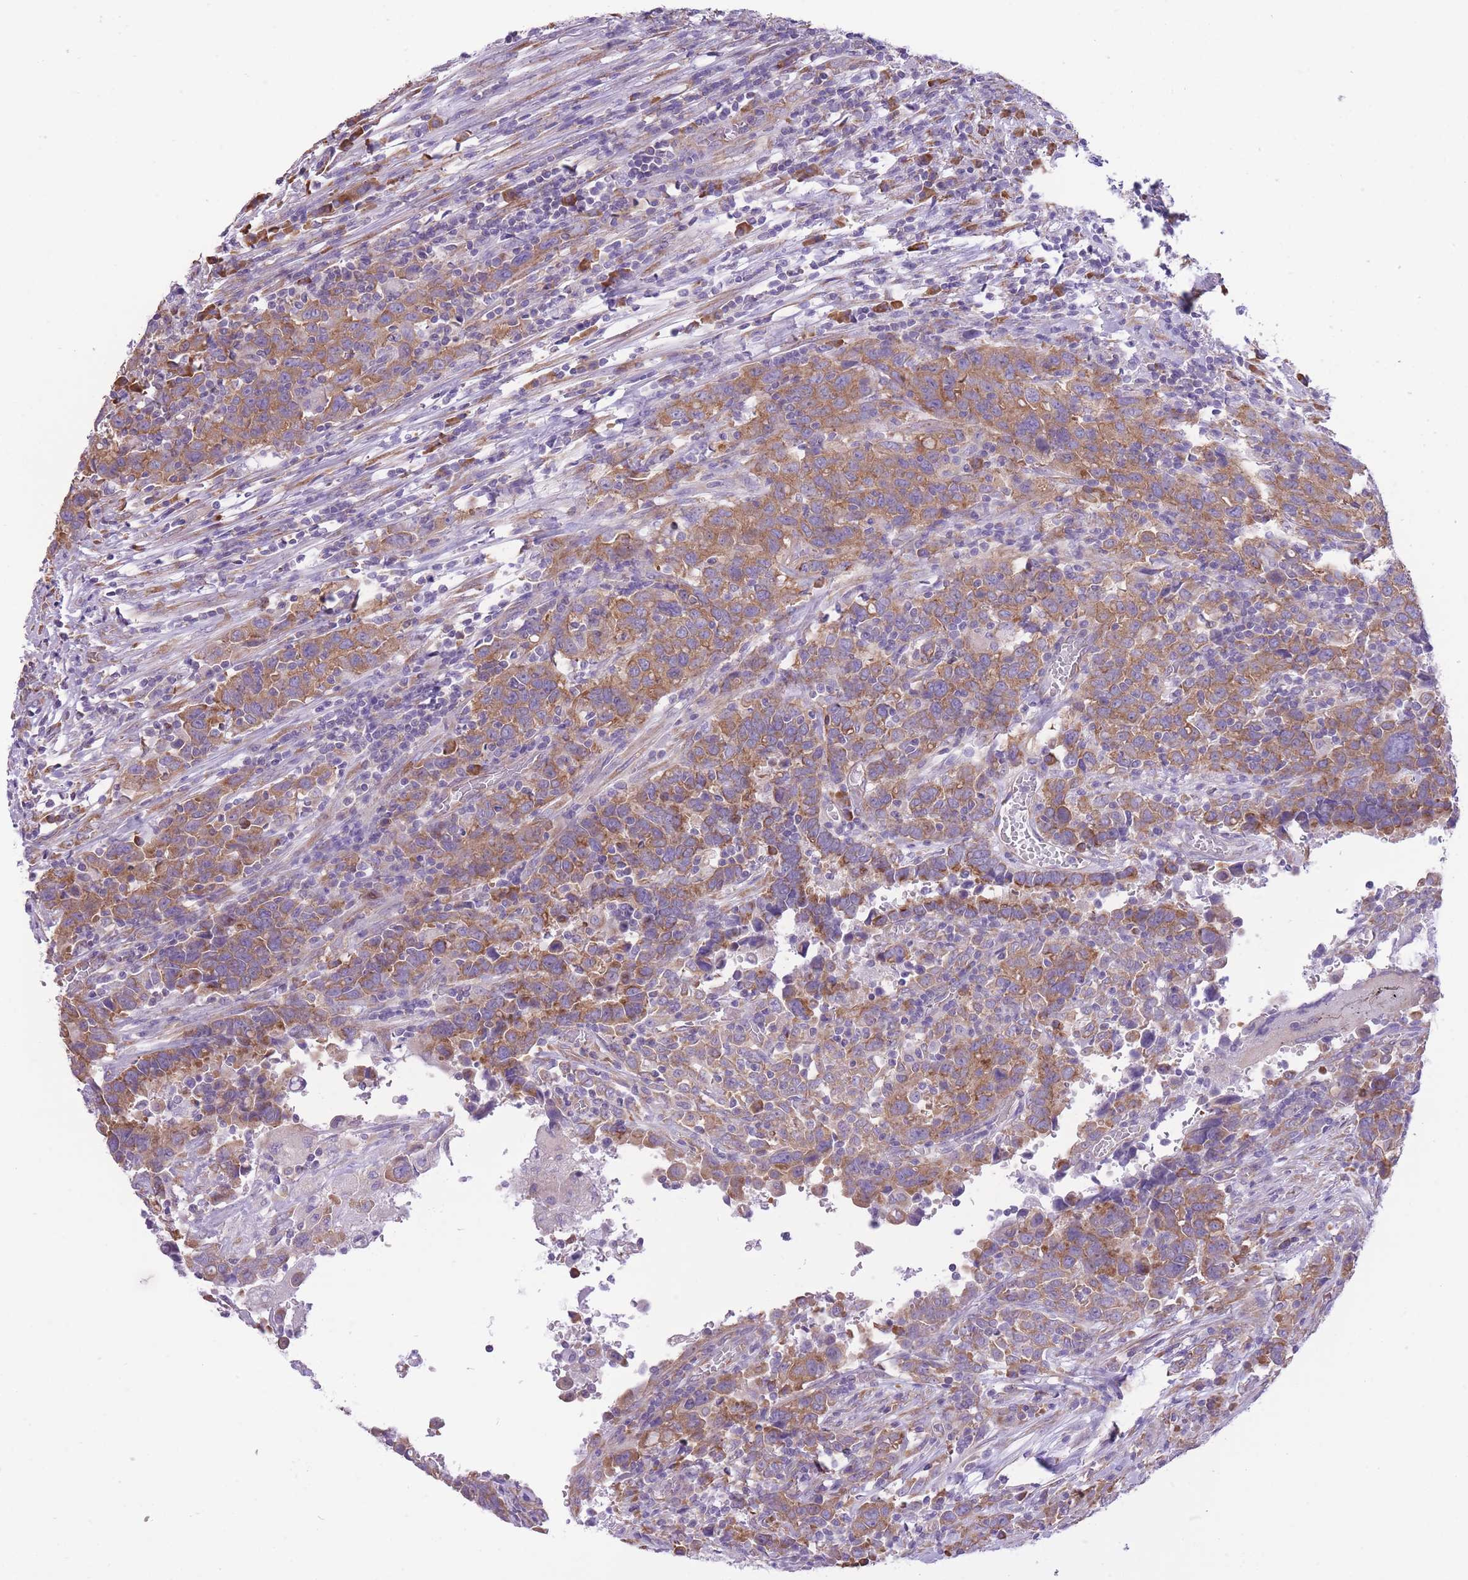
{"staining": {"intensity": "moderate", "quantity": ">75%", "location": "cytoplasmic/membranous"}, "tissue": "urothelial cancer", "cell_type": "Tumor cells", "image_type": "cancer", "snomed": [{"axis": "morphology", "description": "Urothelial carcinoma, High grade"}, {"axis": "topography", "description": "Urinary bladder"}], "caption": "Urothelial cancer stained with DAB (3,3'-diaminobenzidine) IHC displays medium levels of moderate cytoplasmic/membranous staining in about >75% of tumor cells.", "gene": "ZNF501", "patient": {"sex": "male", "age": 61}}